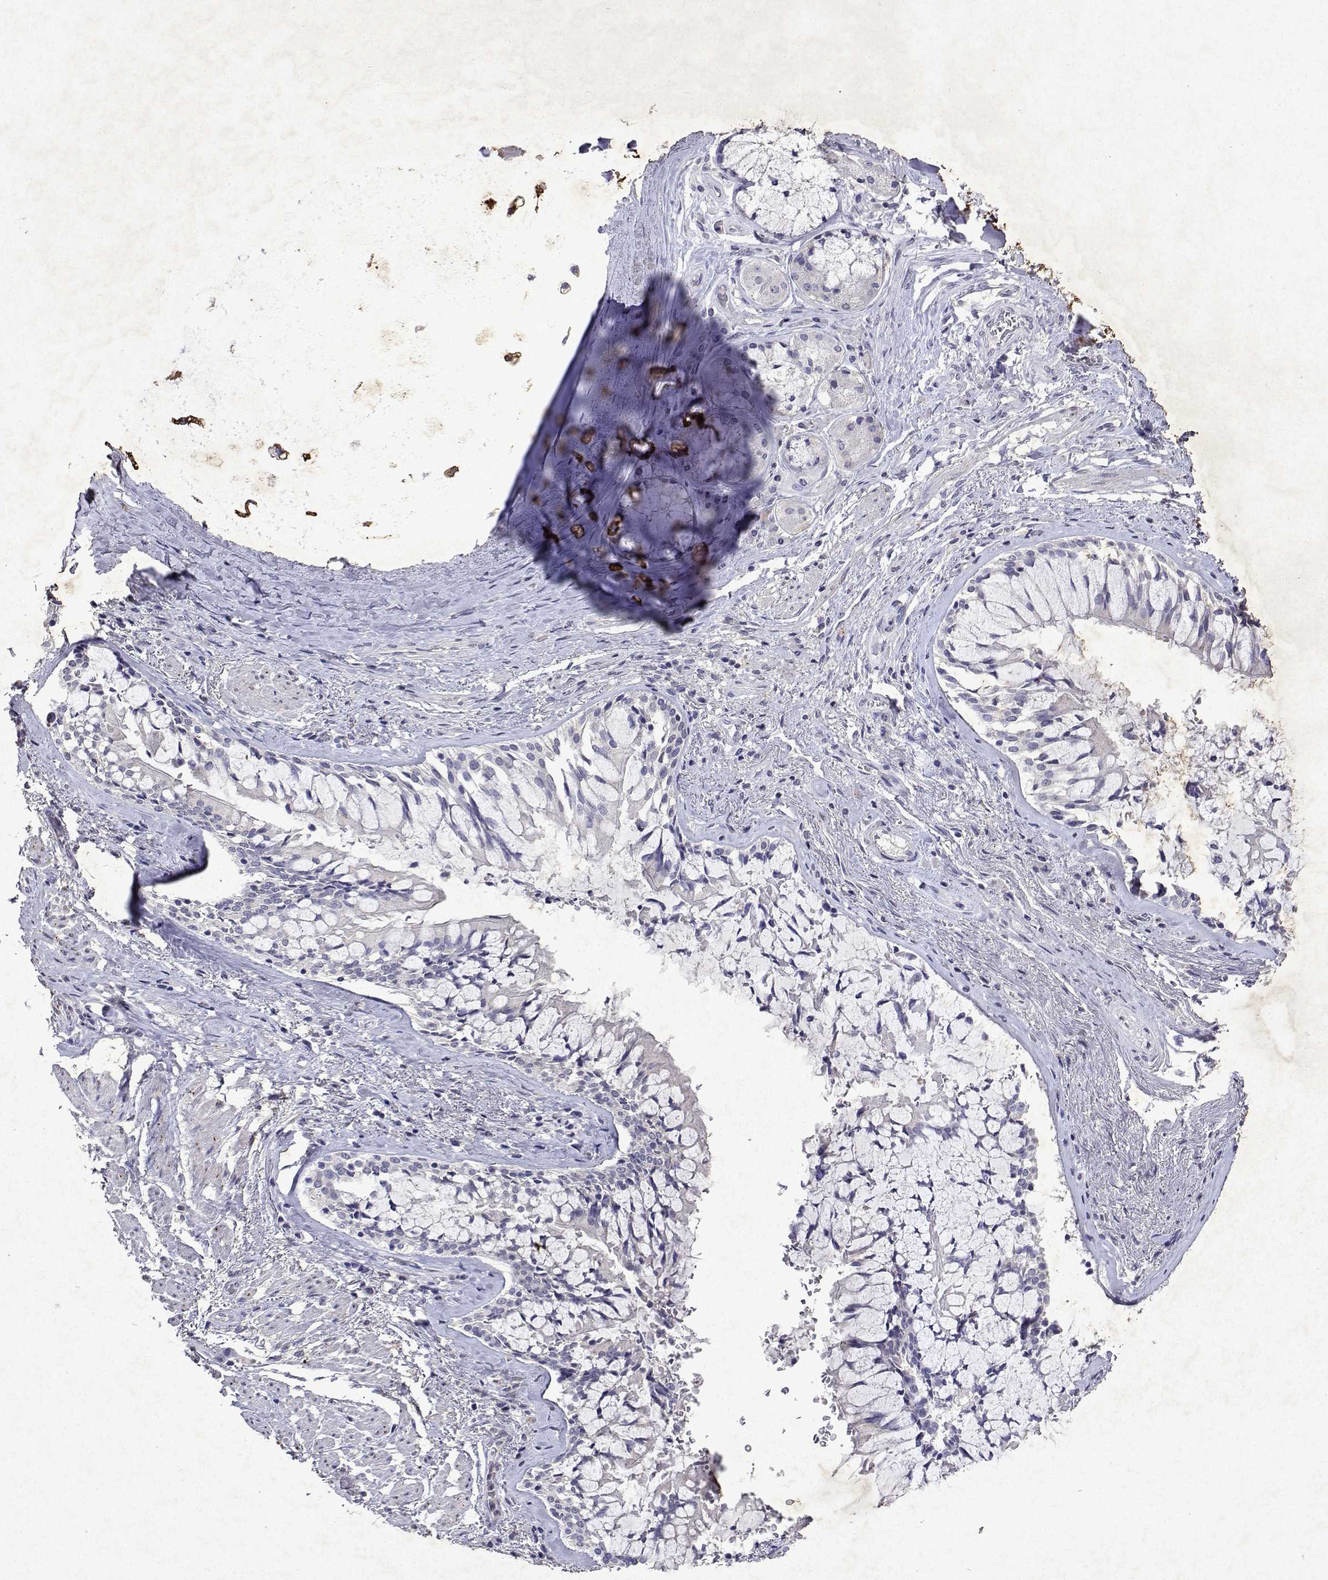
{"staining": {"intensity": "weak", "quantity": "<25%", "location": "cytoplasmic/membranous"}, "tissue": "adipose tissue", "cell_type": "Adipocytes", "image_type": "normal", "snomed": [{"axis": "morphology", "description": "Normal tissue, NOS"}, {"axis": "topography", "description": "Cartilage tissue"}, {"axis": "topography", "description": "Bronchus"}], "caption": "Protein analysis of unremarkable adipose tissue reveals no significant positivity in adipocytes.", "gene": "DUSP28", "patient": {"sex": "male", "age": 64}}